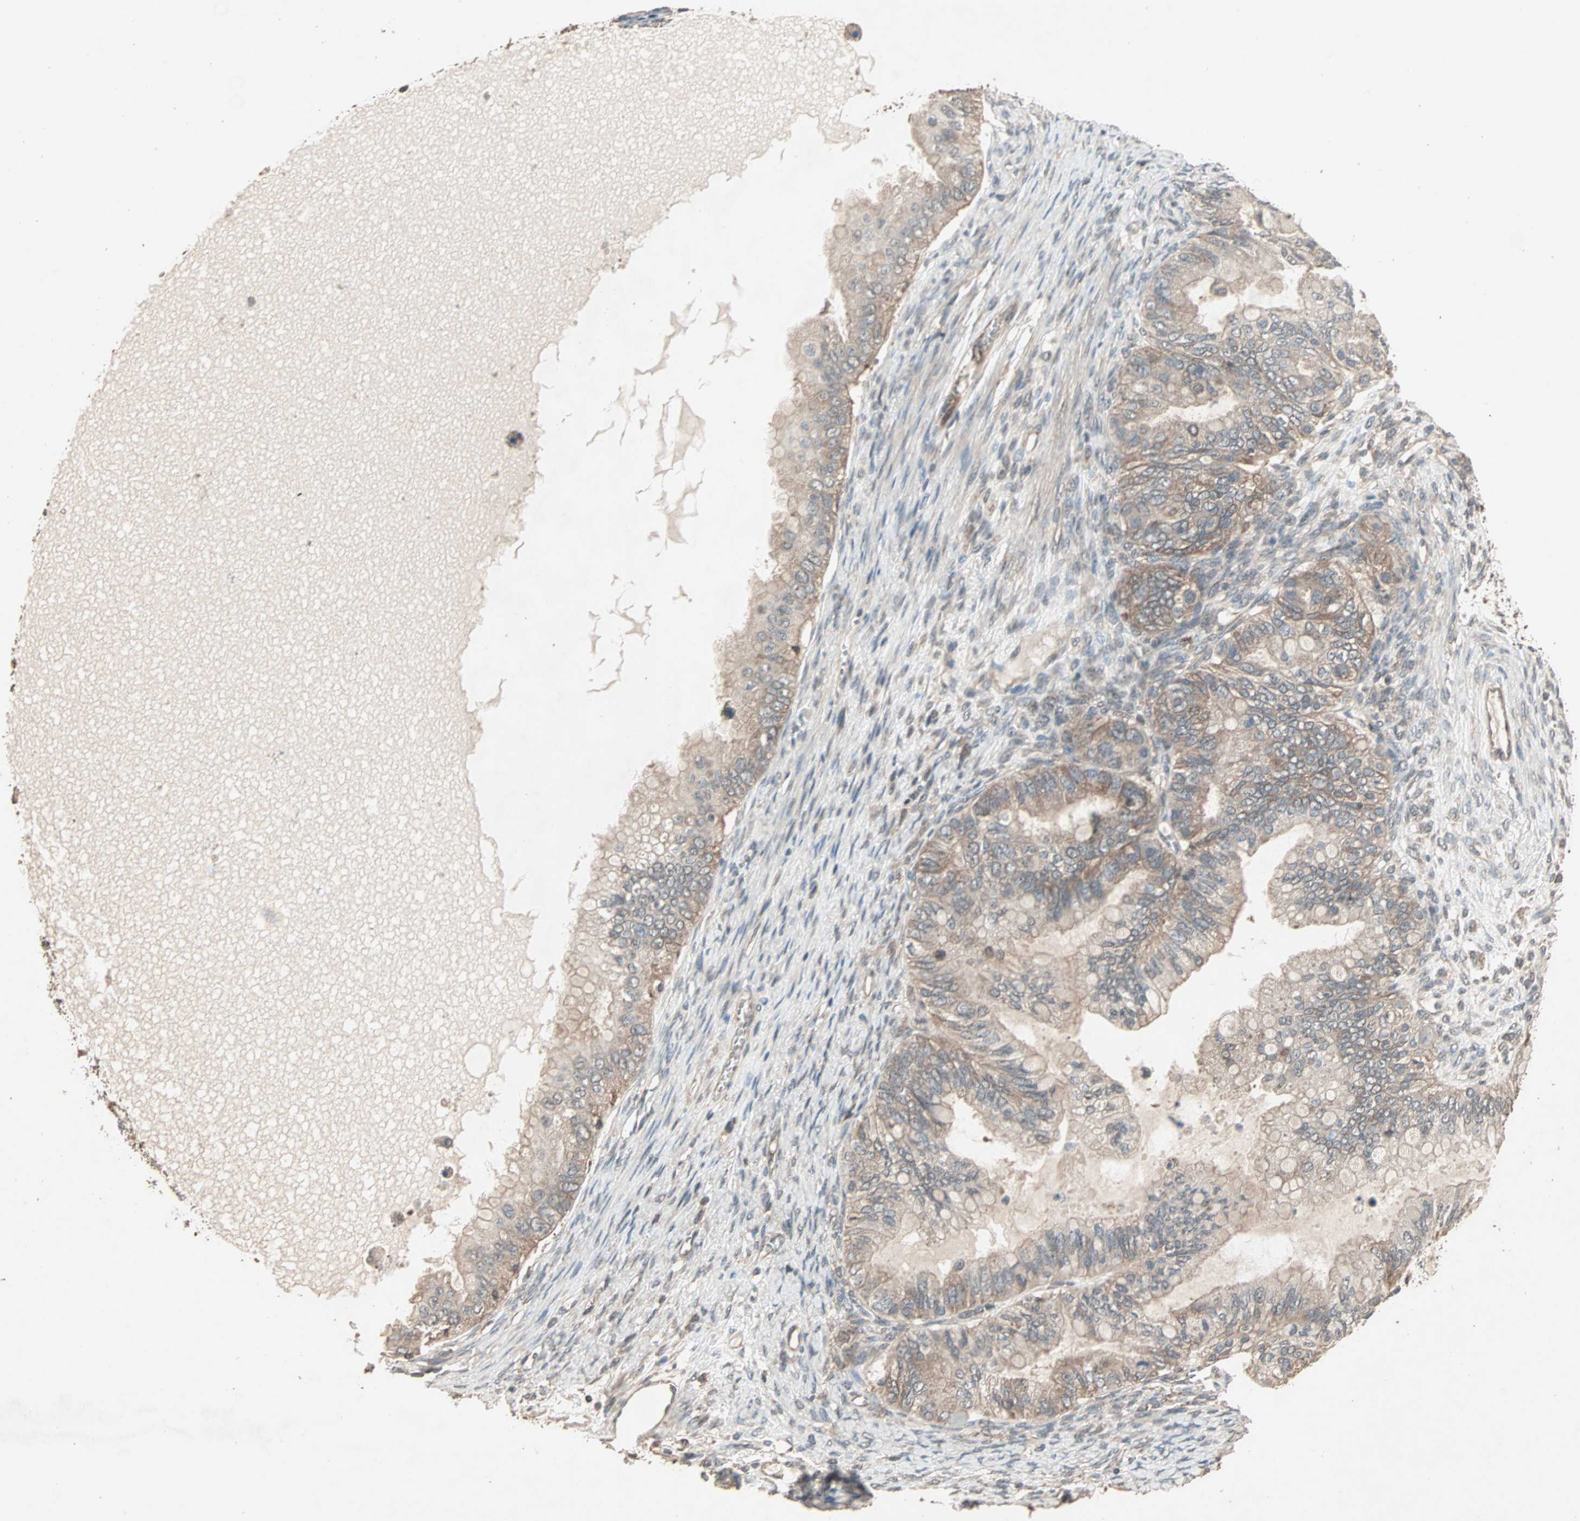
{"staining": {"intensity": "moderate", "quantity": ">75%", "location": "cytoplasmic/membranous"}, "tissue": "ovarian cancer", "cell_type": "Tumor cells", "image_type": "cancer", "snomed": [{"axis": "morphology", "description": "Cystadenocarcinoma, mucinous, NOS"}, {"axis": "topography", "description": "Ovary"}], "caption": "A photomicrograph of human mucinous cystadenocarcinoma (ovarian) stained for a protein displays moderate cytoplasmic/membranous brown staining in tumor cells.", "gene": "UBAC1", "patient": {"sex": "female", "age": 80}}